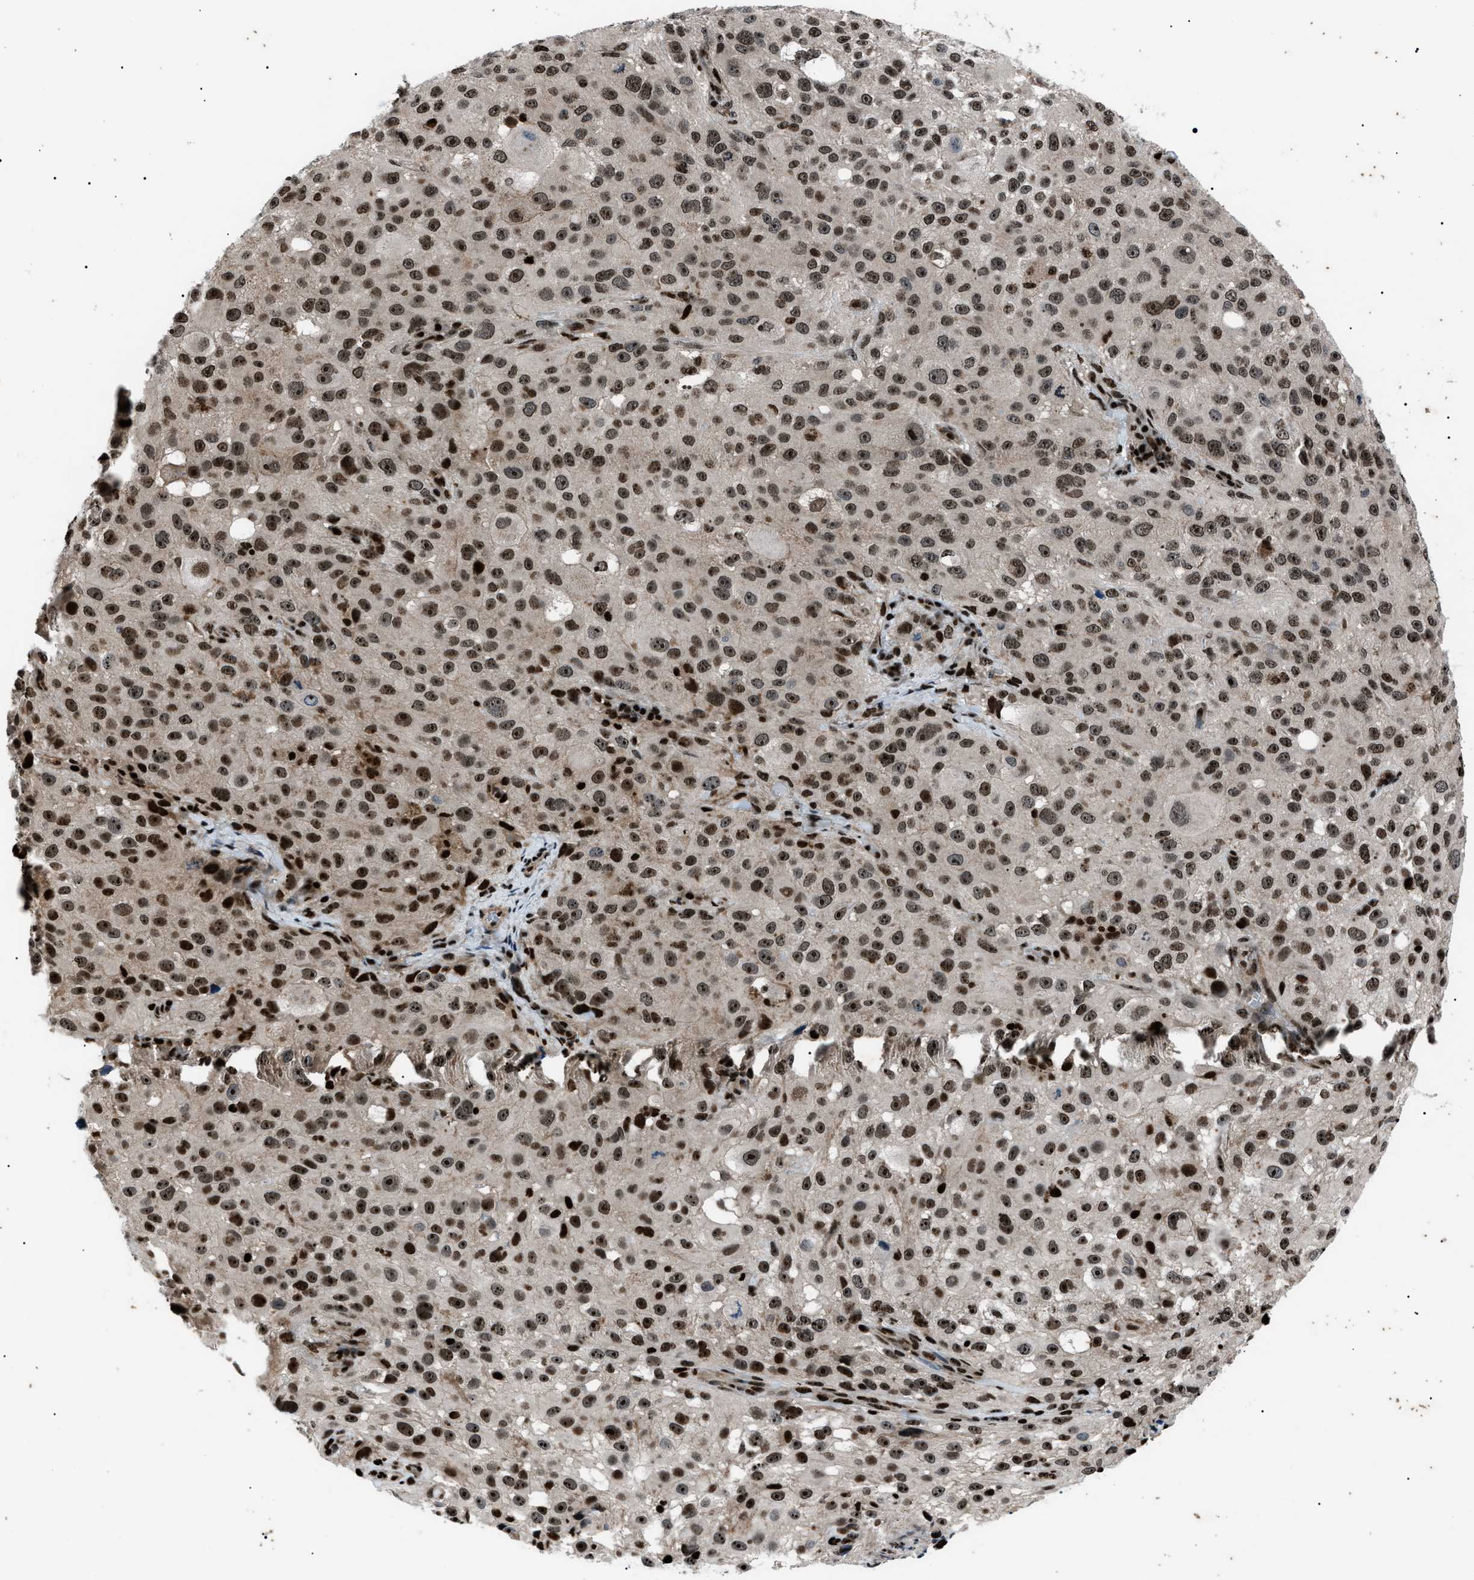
{"staining": {"intensity": "strong", "quantity": "25%-75%", "location": "nuclear"}, "tissue": "melanoma", "cell_type": "Tumor cells", "image_type": "cancer", "snomed": [{"axis": "morphology", "description": "Necrosis, NOS"}, {"axis": "morphology", "description": "Malignant melanoma, NOS"}, {"axis": "topography", "description": "Skin"}], "caption": "Brown immunohistochemical staining in human melanoma reveals strong nuclear positivity in about 25%-75% of tumor cells.", "gene": "PRKX", "patient": {"sex": "female", "age": 87}}